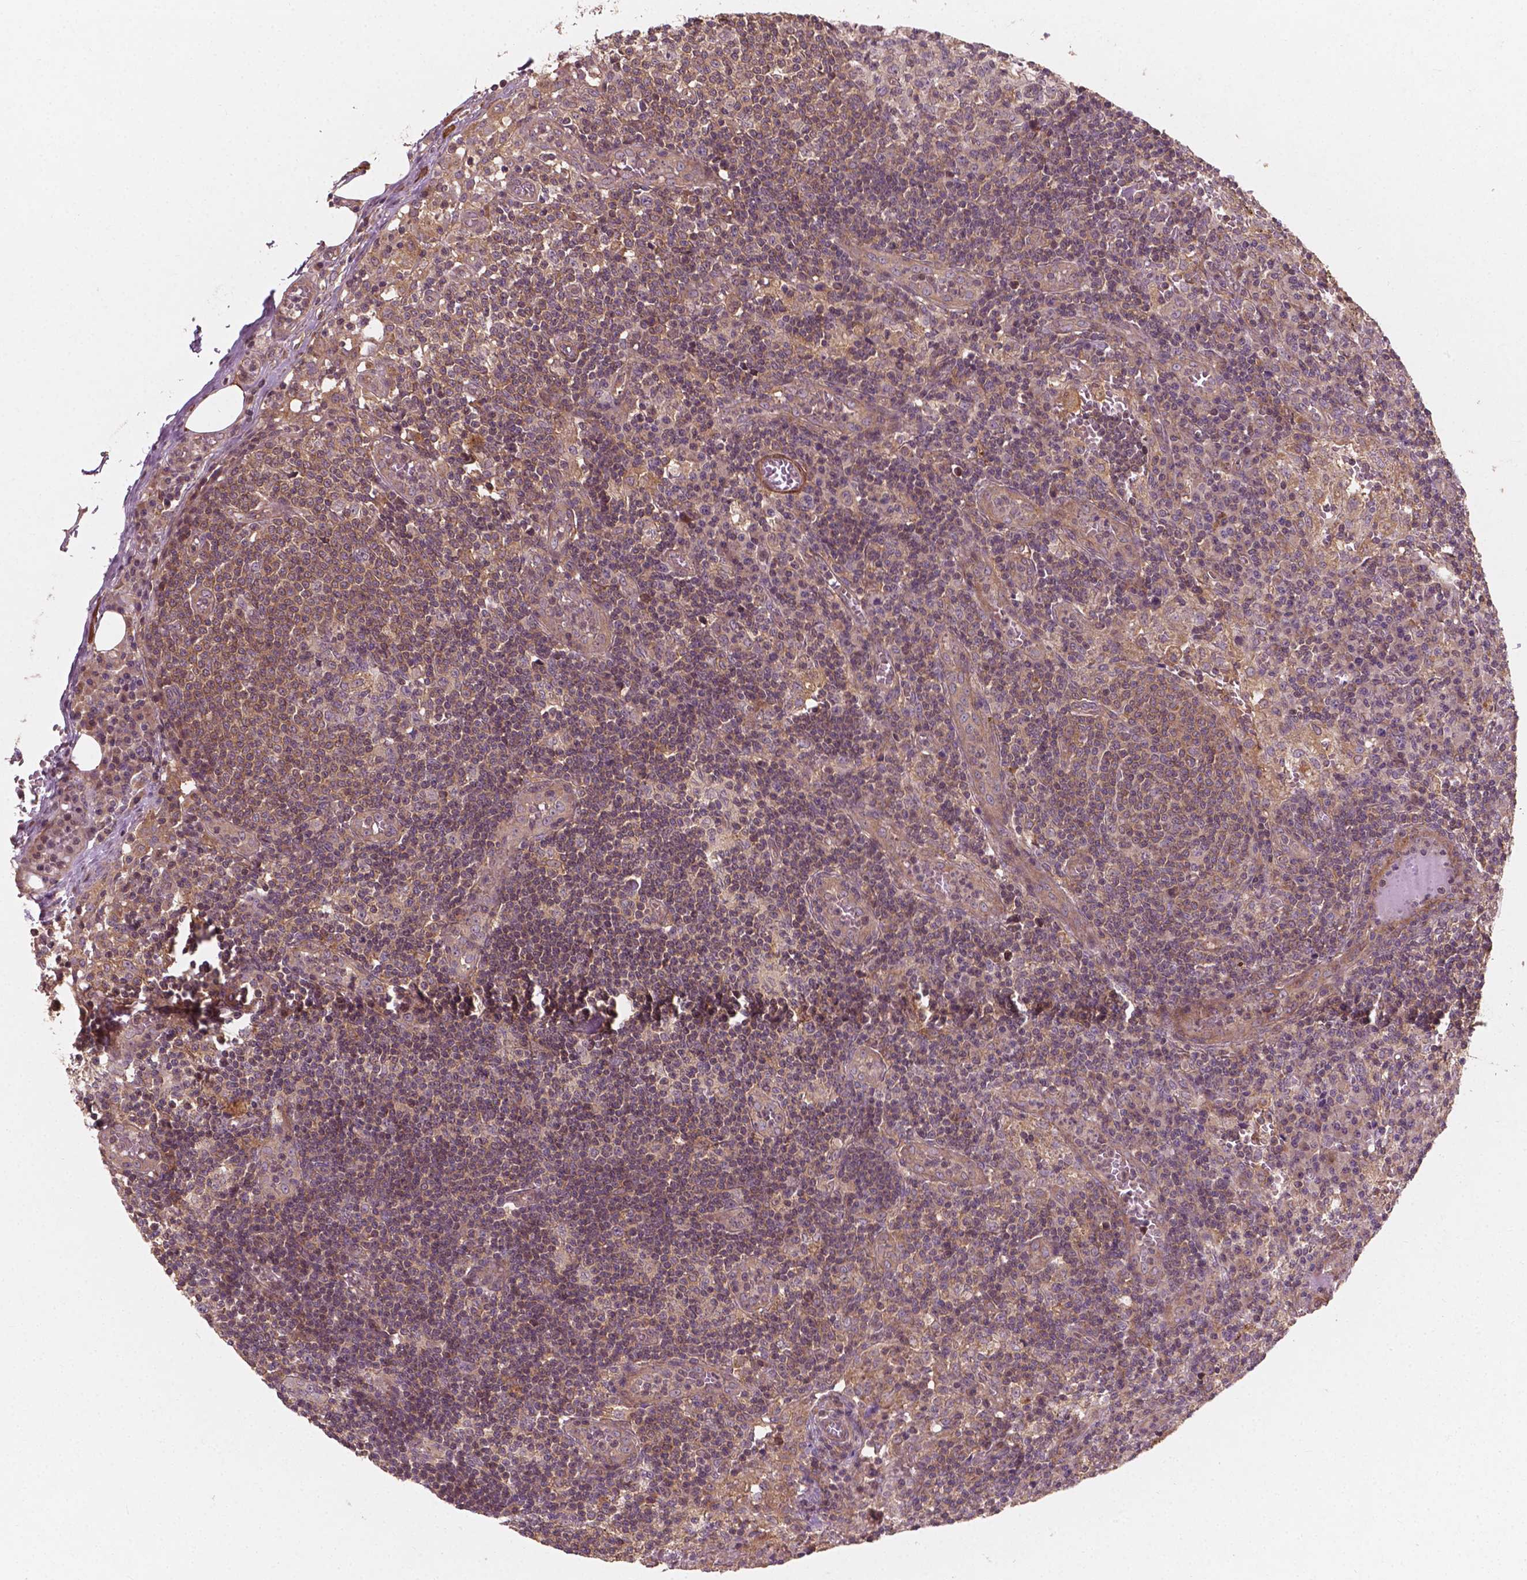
{"staining": {"intensity": "weak", "quantity": "25%-75%", "location": "cytoplasmic/membranous"}, "tissue": "lymph node", "cell_type": "Germinal center cells", "image_type": "normal", "snomed": [{"axis": "morphology", "description": "Normal tissue, NOS"}, {"axis": "topography", "description": "Lymph node"}], "caption": "The histopathology image exhibits a brown stain indicating the presence of a protein in the cytoplasmic/membranous of germinal center cells in lymph node. (IHC, brightfield microscopy, high magnification).", "gene": "CYFIP1", "patient": {"sex": "male", "age": 62}}